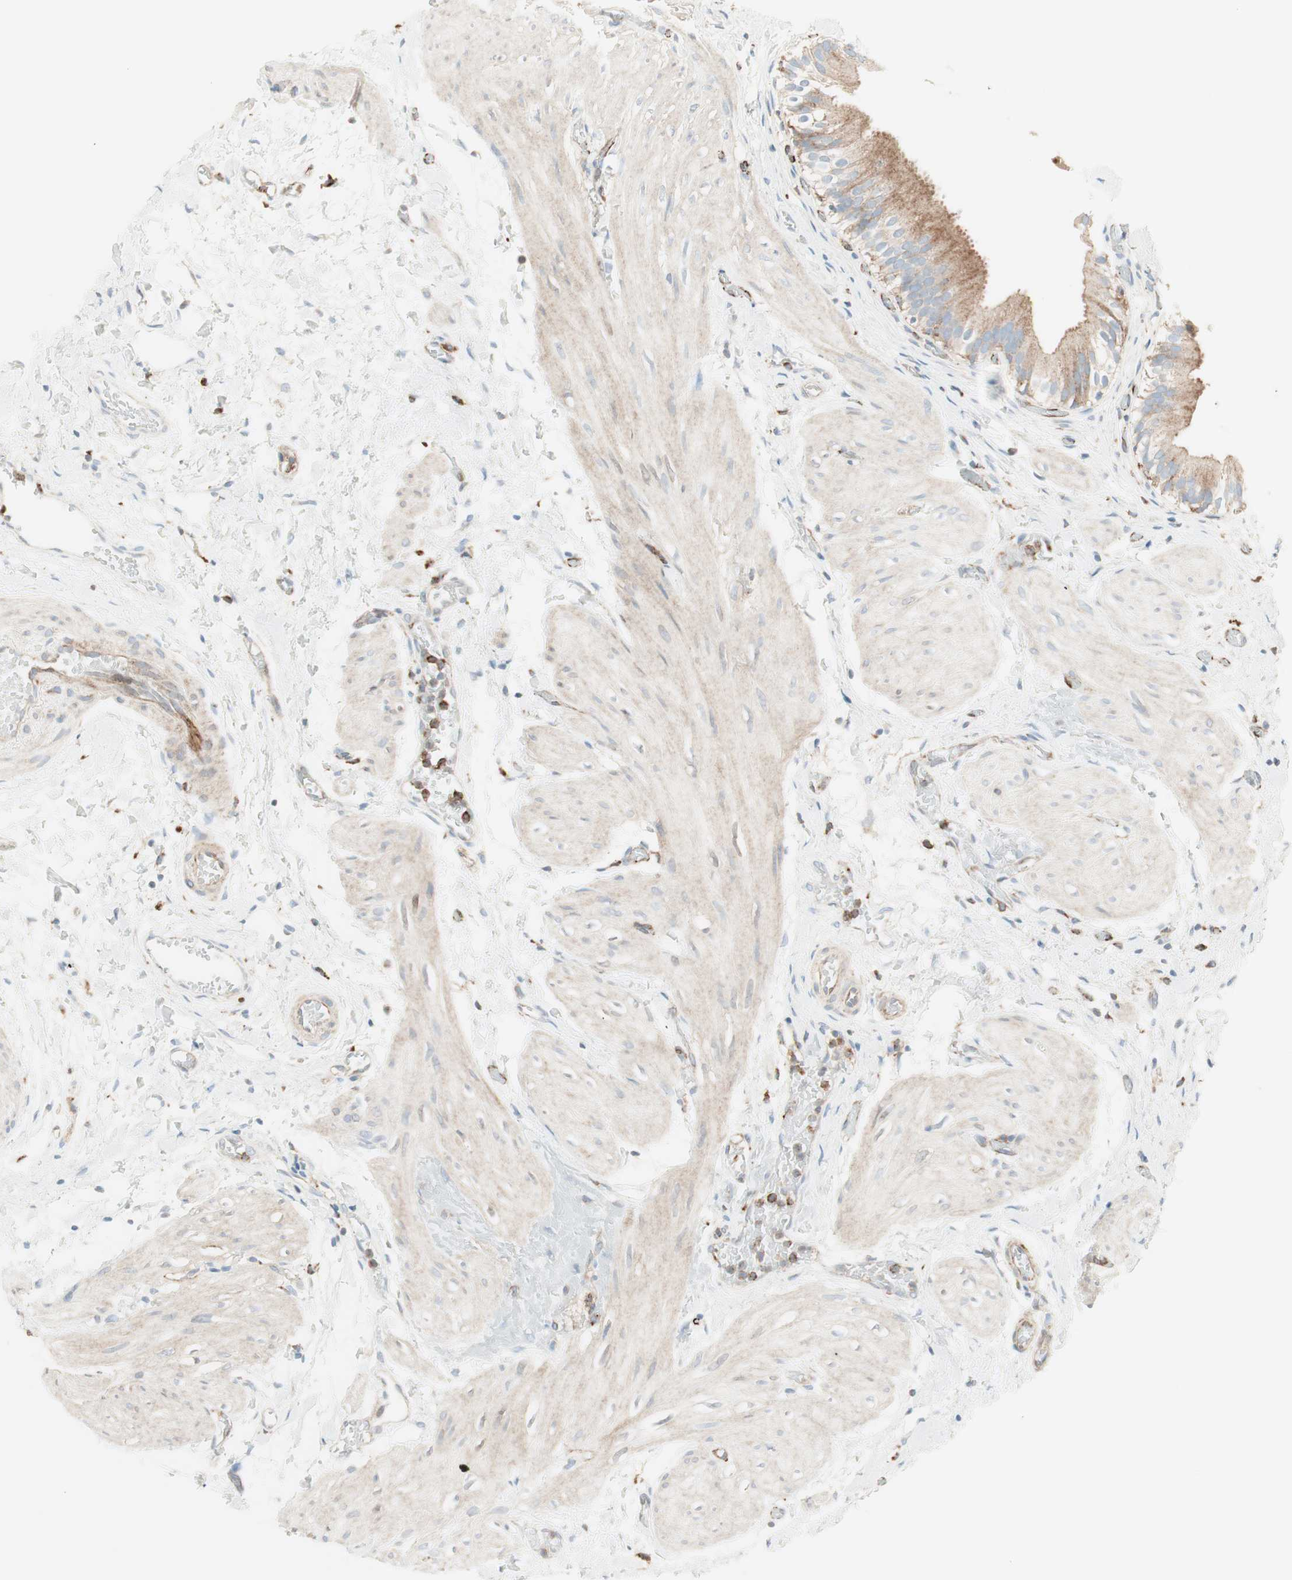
{"staining": {"intensity": "moderate", "quantity": ">75%", "location": "cytoplasmic/membranous"}, "tissue": "gallbladder", "cell_type": "Glandular cells", "image_type": "normal", "snomed": [{"axis": "morphology", "description": "Normal tissue, NOS"}, {"axis": "topography", "description": "Gallbladder"}], "caption": "Immunohistochemistry staining of benign gallbladder, which demonstrates medium levels of moderate cytoplasmic/membranous positivity in approximately >75% of glandular cells indicating moderate cytoplasmic/membranous protein expression. The staining was performed using DAB (brown) for protein detection and nuclei were counterstained in hematoxylin (blue).", "gene": "ATP6V1G1", "patient": {"sex": "male", "age": 65}}